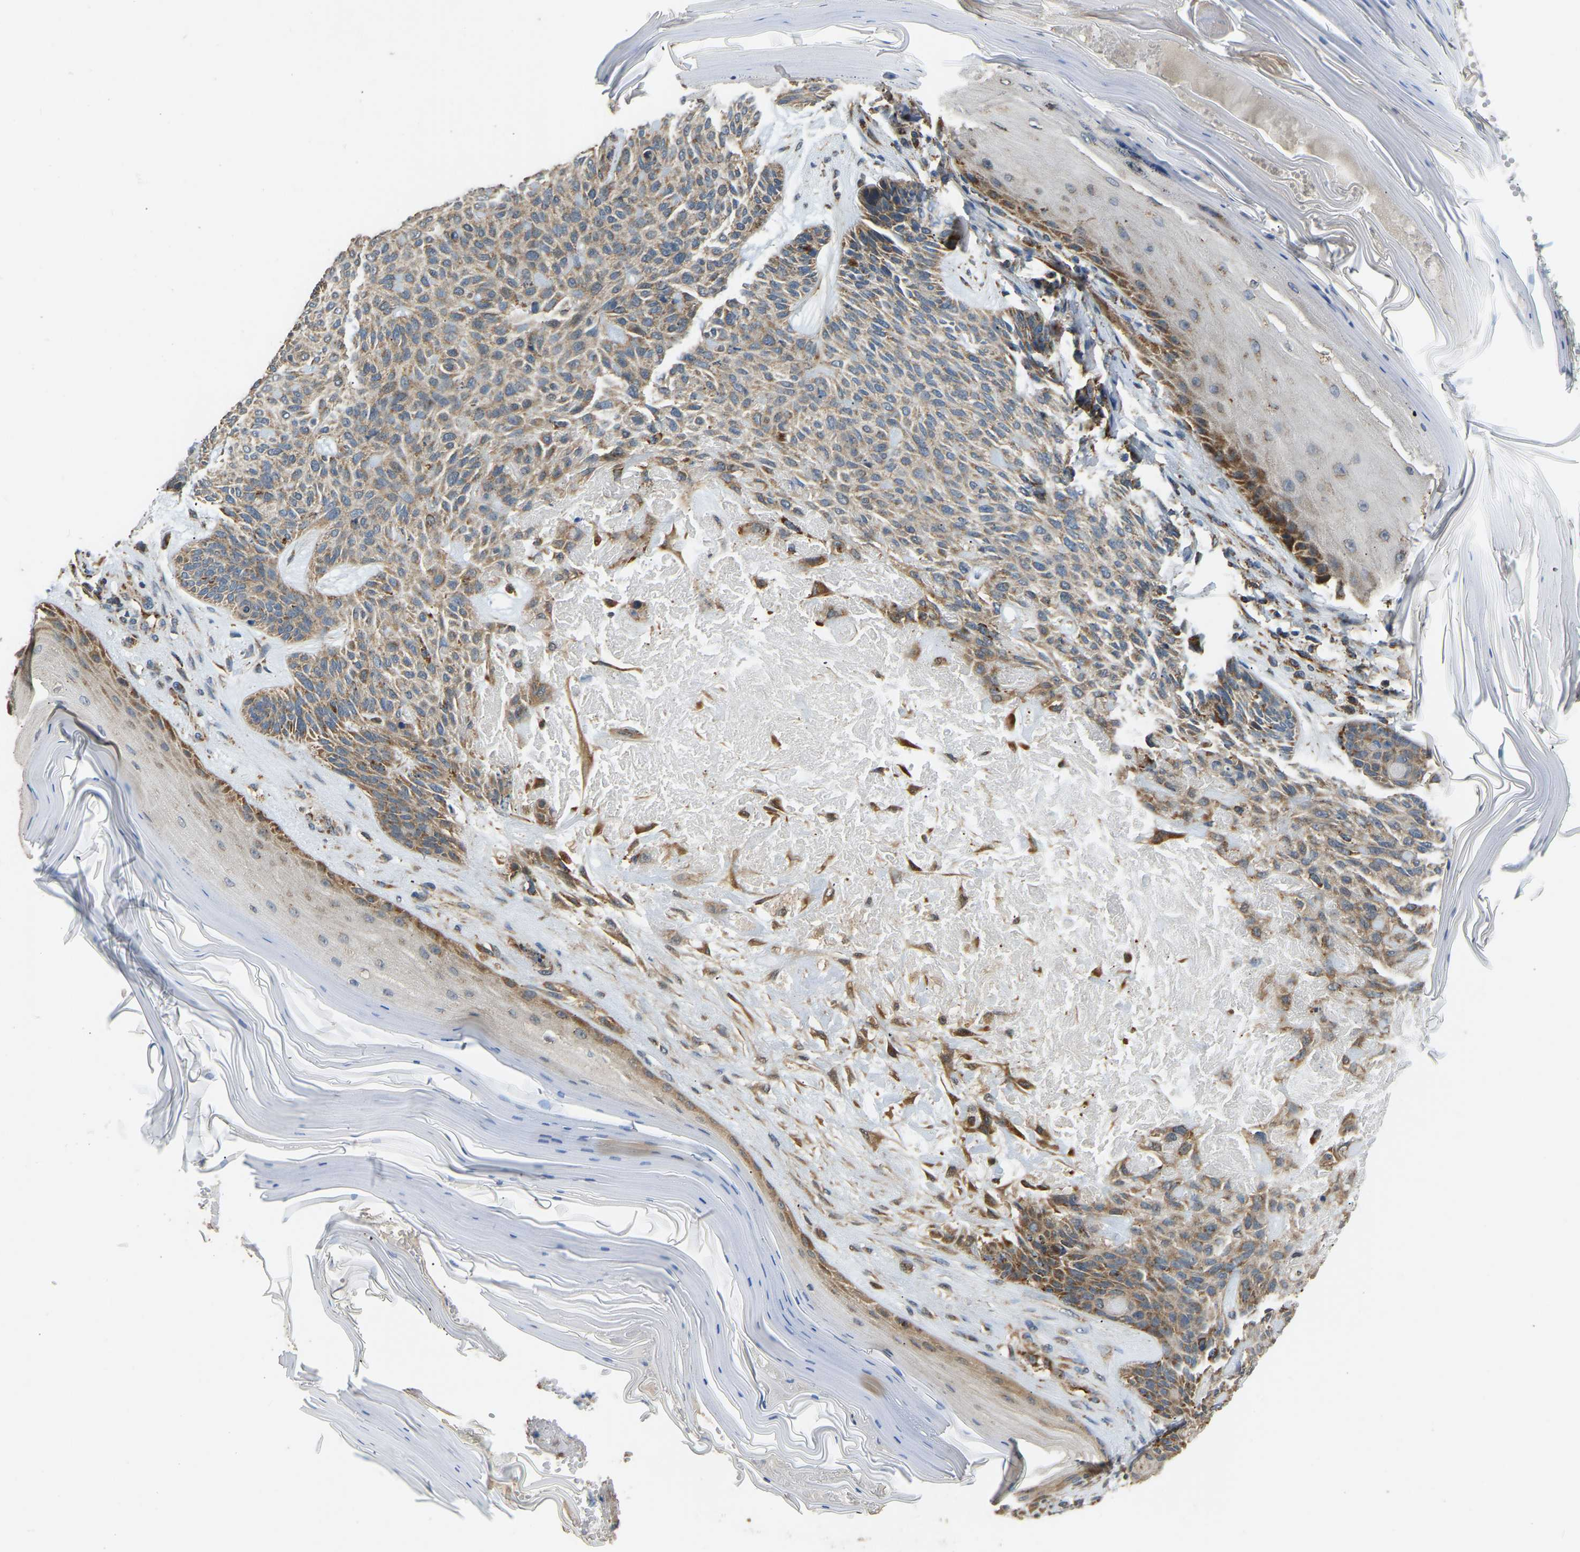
{"staining": {"intensity": "moderate", "quantity": ">75%", "location": "cytoplasmic/membranous"}, "tissue": "skin cancer", "cell_type": "Tumor cells", "image_type": "cancer", "snomed": [{"axis": "morphology", "description": "Basal cell carcinoma"}, {"axis": "topography", "description": "Skin"}], "caption": "Immunohistochemistry (IHC) staining of basal cell carcinoma (skin), which displays medium levels of moderate cytoplasmic/membranous expression in about >75% of tumor cells indicating moderate cytoplasmic/membranous protein expression. The staining was performed using DAB (3,3'-diaminobenzidine) (brown) for protein detection and nuclei were counterstained in hematoxylin (blue).", "gene": "TUFM", "patient": {"sex": "male", "age": 55}}